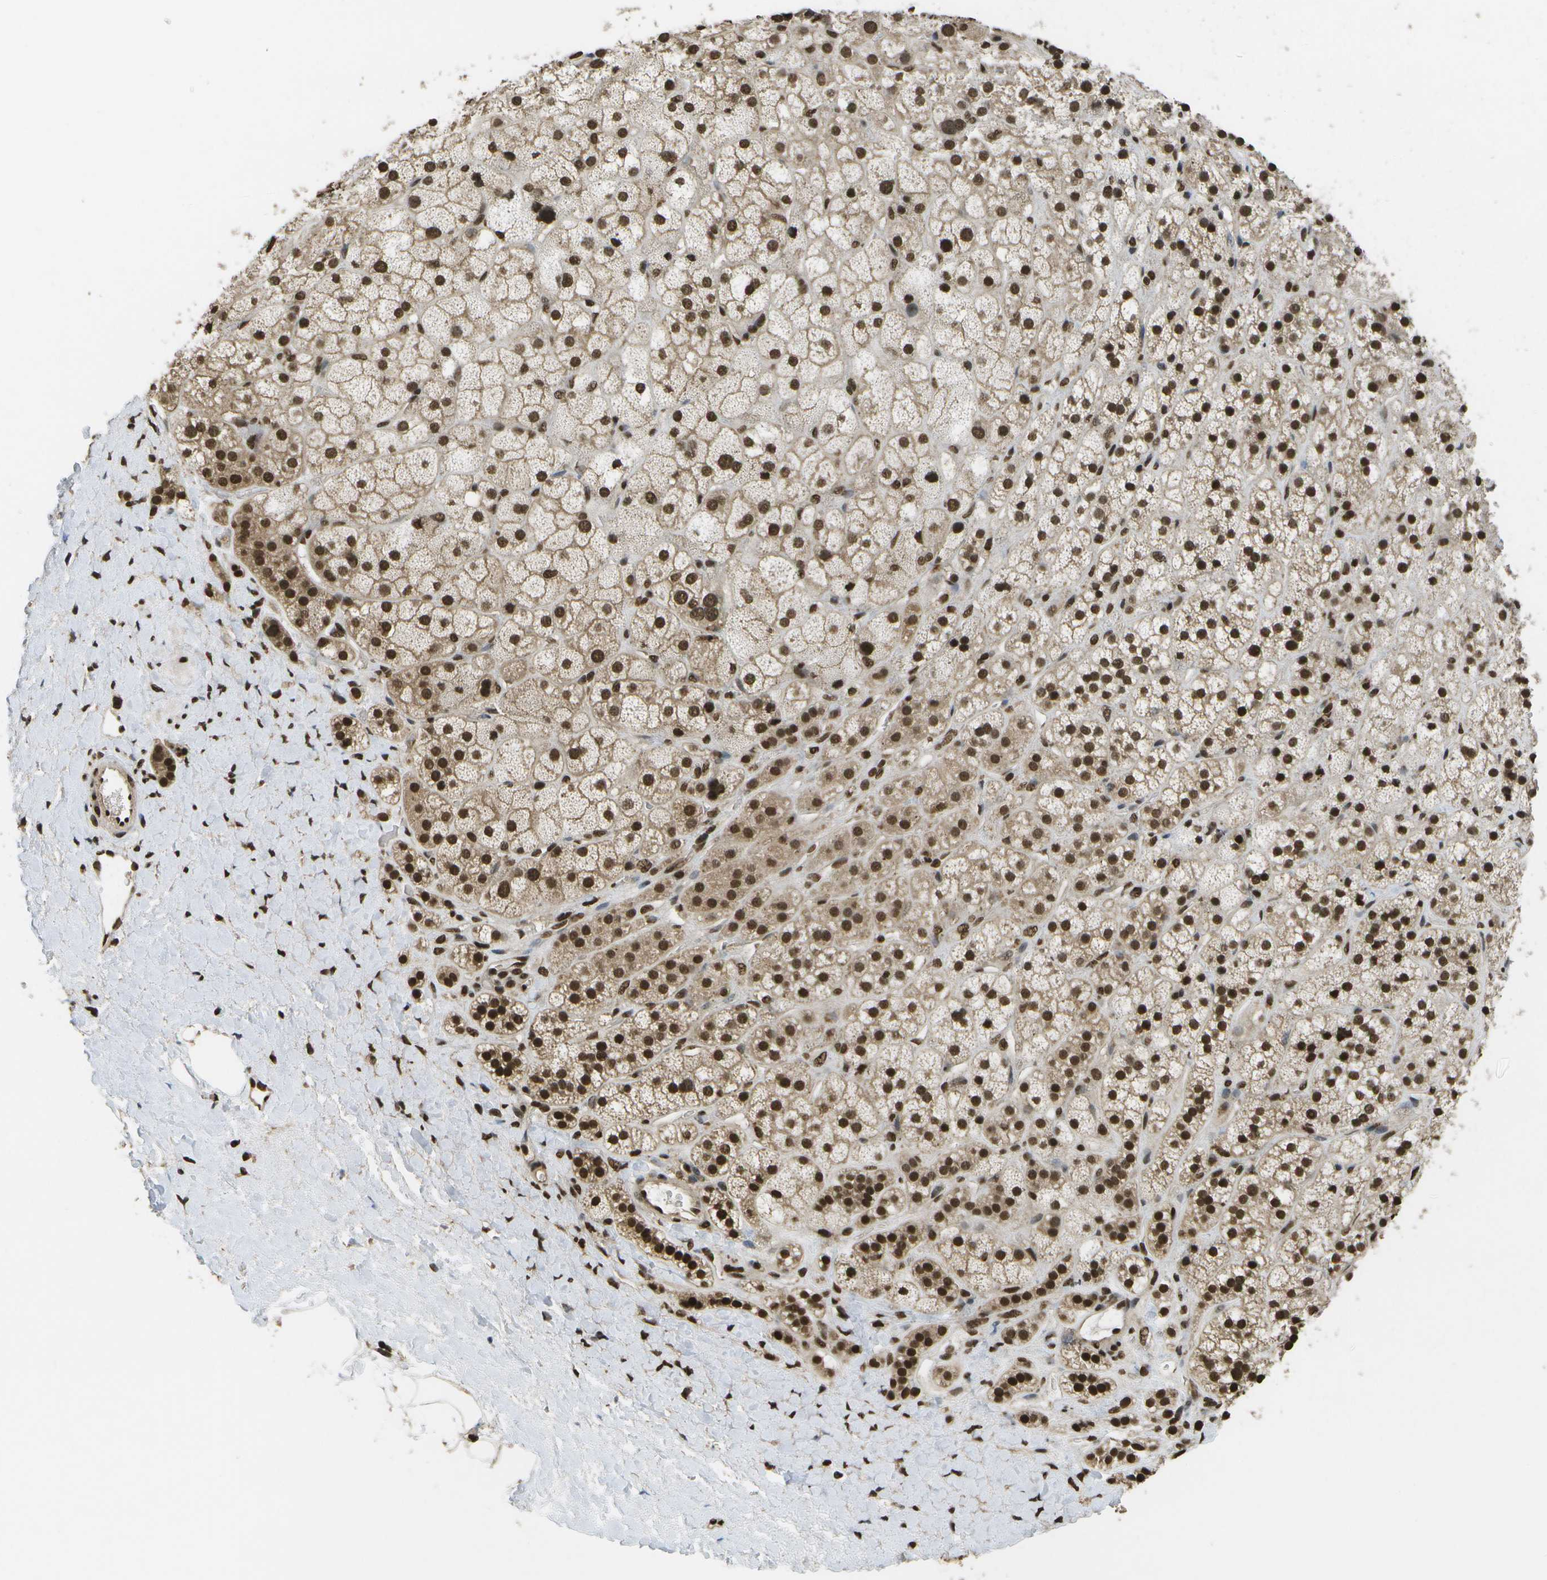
{"staining": {"intensity": "strong", "quantity": ">75%", "location": "cytoplasmic/membranous,nuclear"}, "tissue": "adrenal gland", "cell_type": "Glandular cells", "image_type": "normal", "snomed": [{"axis": "morphology", "description": "Normal tissue, NOS"}, {"axis": "topography", "description": "Adrenal gland"}], "caption": "Protein staining reveals strong cytoplasmic/membranous,nuclear positivity in approximately >75% of glandular cells in benign adrenal gland. (Stains: DAB (3,3'-diaminobenzidine) in brown, nuclei in blue, Microscopy: brightfield microscopy at high magnification).", "gene": "SPEN", "patient": {"sex": "male", "age": 56}}